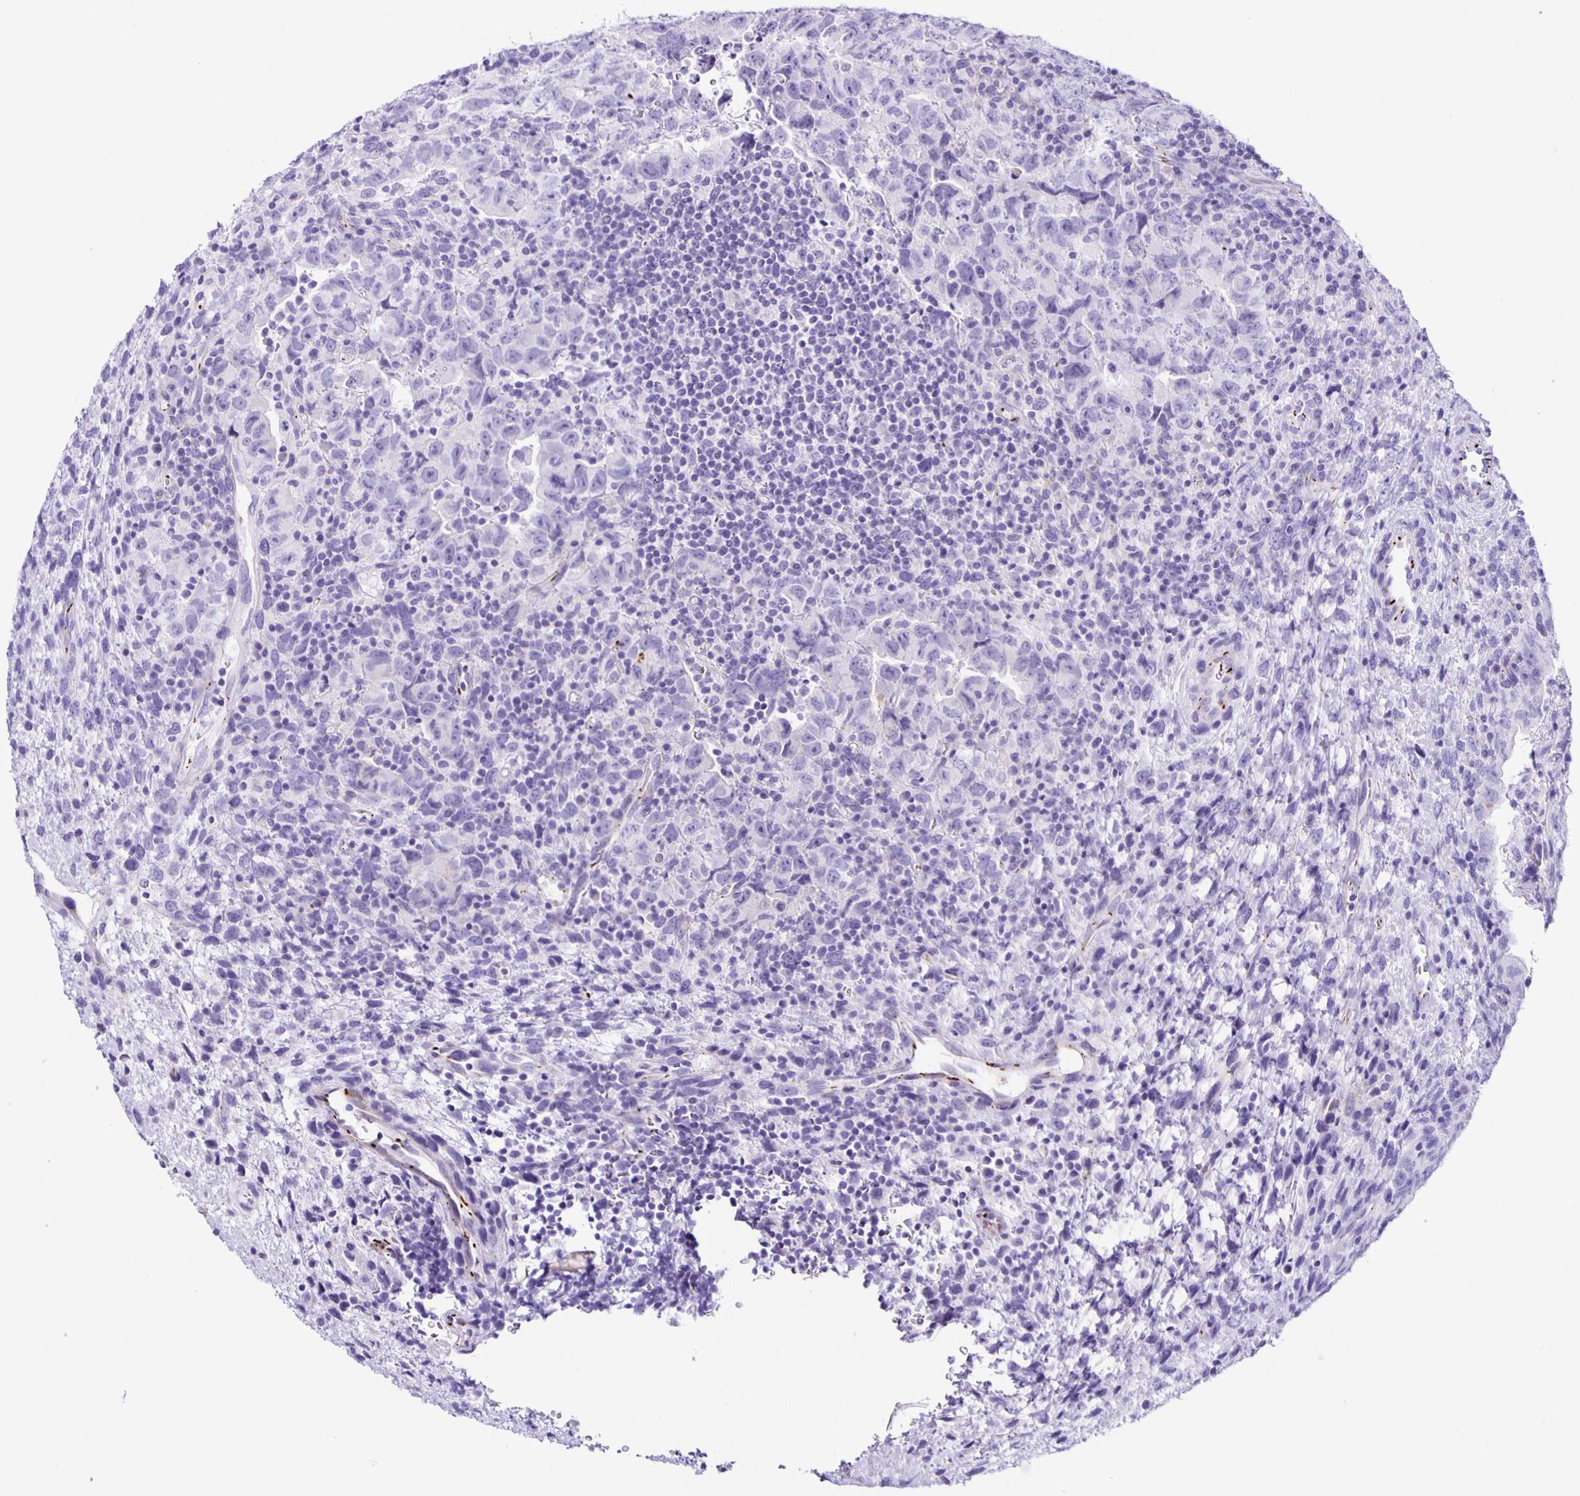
{"staining": {"intensity": "negative", "quantity": "none", "location": "none"}, "tissue": "testis cancer", "cell_type": "Tumor cells", "image_type": "cancer", "snomed": [{"axis": "morphology", "description": "Carcinoma, Embryonal, NOS"}, {"axis": "topography", "description": "Testis"}], "caption": "A high-resolution photomicrograph shows immunohistochemistry staining of testis cancer (embryonal carcinoma), which exhibits no significant expression in tumor cells.", "gene": "AQP6", "patient": {"sex": "male", "age": 24}}